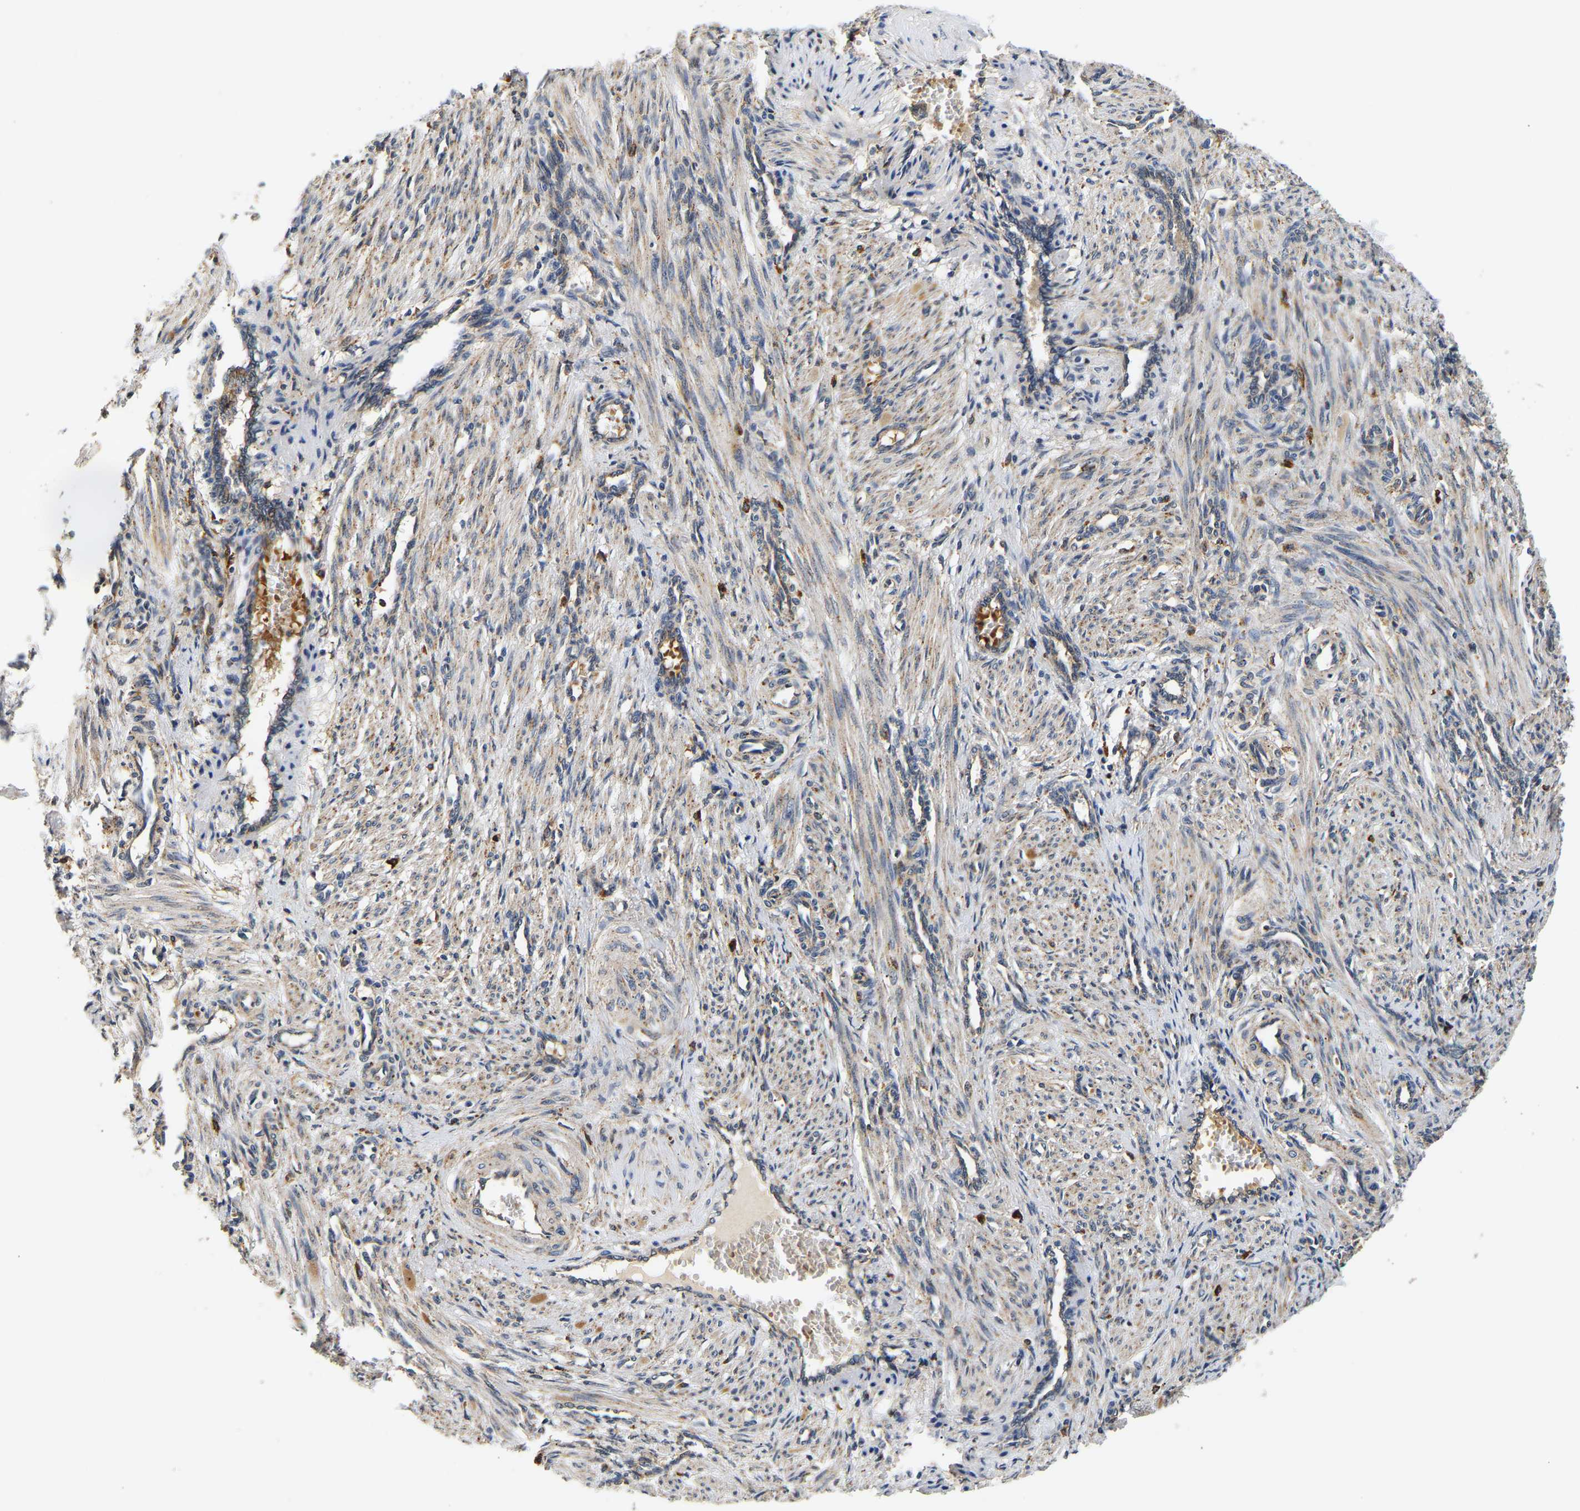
{"staining": {"intensity": "weak", "quantity": "<25%", "location": "cytoplasmic/membranous"}, "tissue": "smooth muscle", "cell_type": "Smooth muscle cells", "image_type": "normal", "snomed": [{"axis": "morphology", "description": "Normal tissue, NOS"}, {"axis": "topography", "description": "Endometrium"}], "caption": "An image of smooth muscle stained for a protein exhibits no brown staining in smooth muscle cells. The staining was performed using DAB to visualize the protein expression in brown, while the nuclei were stained in blue with hematoxylin (Magnification: 20x).", "gene": "SMU1", "patient": {"sex": "female", "age": 33}}